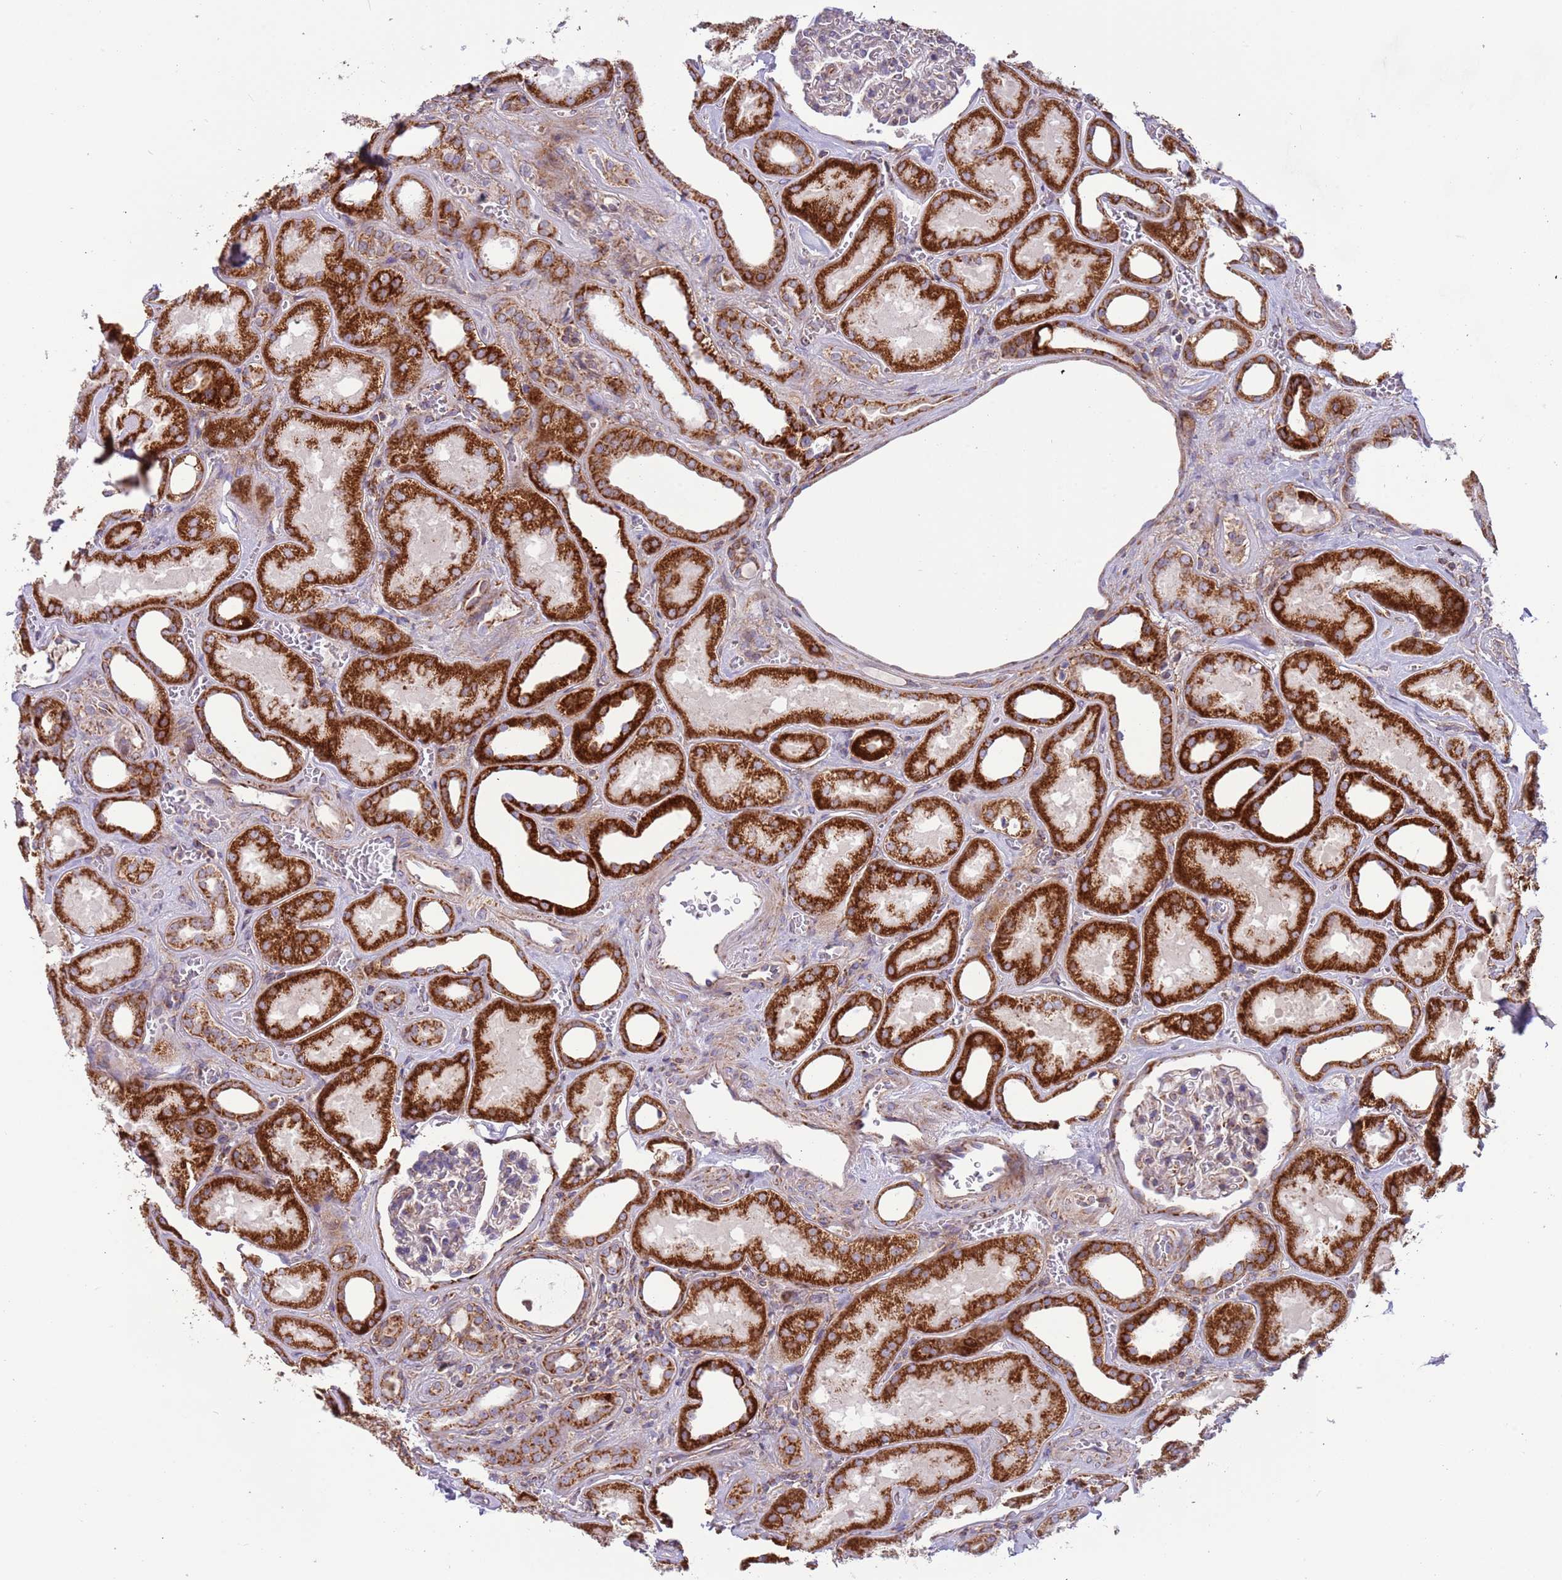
{"staining": {"intensity": "negative", "quantity": "none", "location": "none"}, "tissue": "kidney", "cell_type": "Cells in glomeruli", "image_type": "normal", "snomed": [{"axis": "morphology", "description": "Normal tissue, NOS"}, {"axis": "morphology", "description": "Adenocarcinoma, NOS"}, {"axis": "topography", "description": "Kidney"}], "caption": "This is a image of immunohistochemistry (IHC) staining of unremarkable kidney, which shows no positivity in cells in glomeruli.", "gene": "IRS4", "patient": {"sex": "female", "age": 68}}